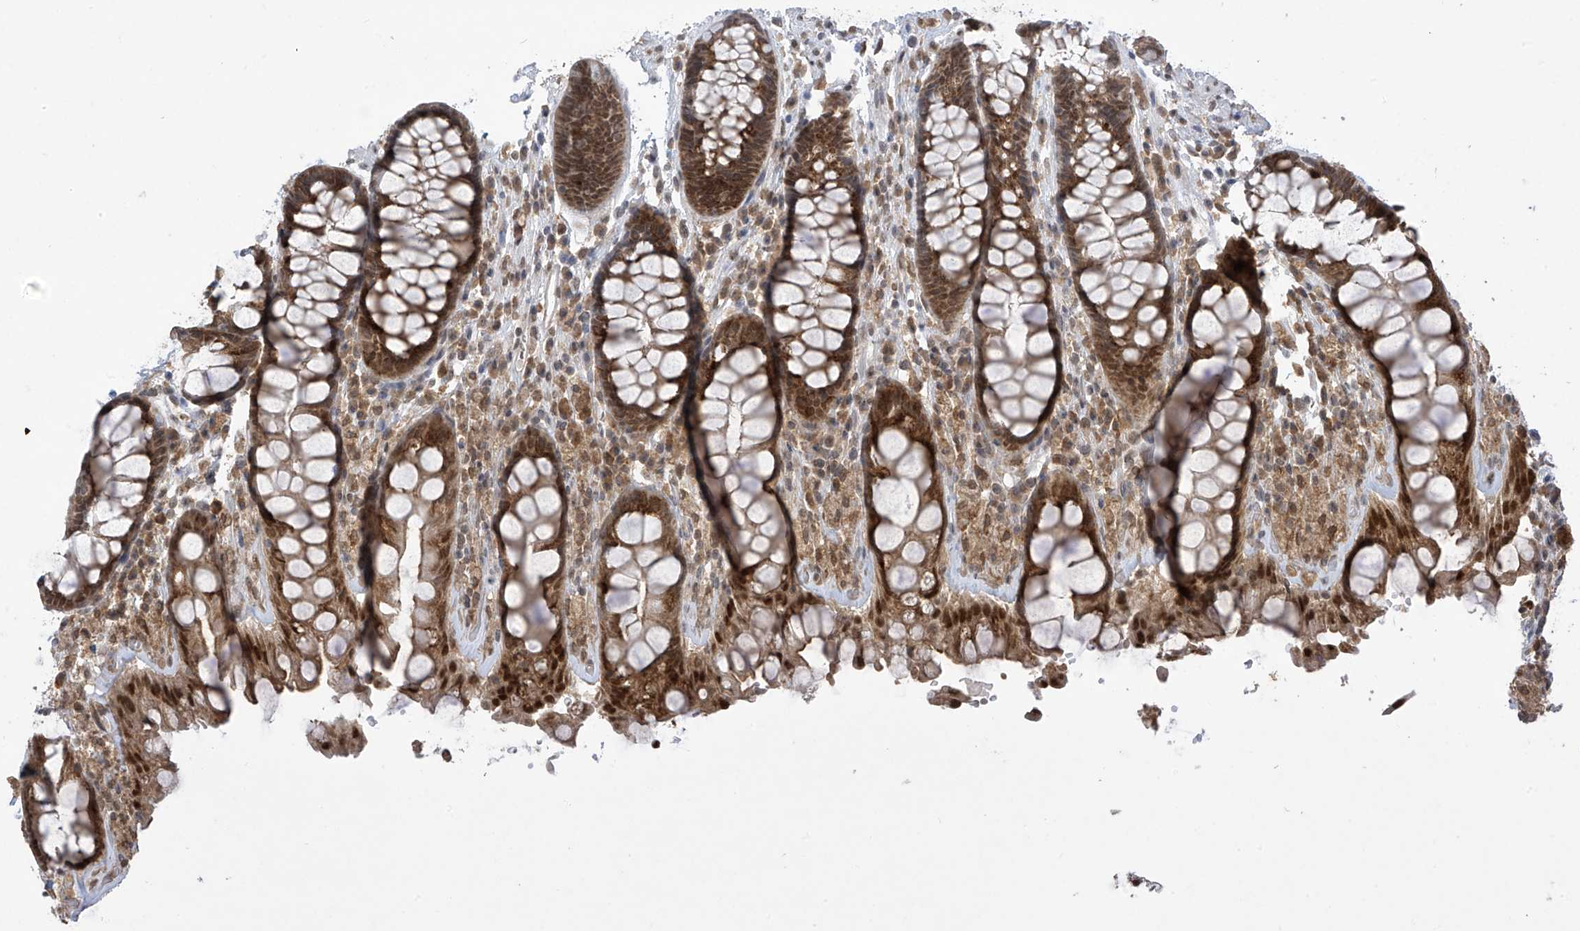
{"staining": {"intensity": "moderate", "quantity": ">75%", "location": "cytoplasmic/membranous,nuclear"}, "tissue": "rectum", "cell_type": "Glandular cells", "image_type": "normal", "snomed": [{"axis": "morphology", "description": "Normal tissue, NOS"}, {"axis": "topography", "description": "Rectum"}], "caption": "Unremarkable rectum was stained to show a protein in brown. There is medium levels of moderate cytoplasmic/membranous,nuclear positivity in approximately >75% of glandular cells.", "gene": "LCOR", "patient": {"sex": "male", "age": 64}}